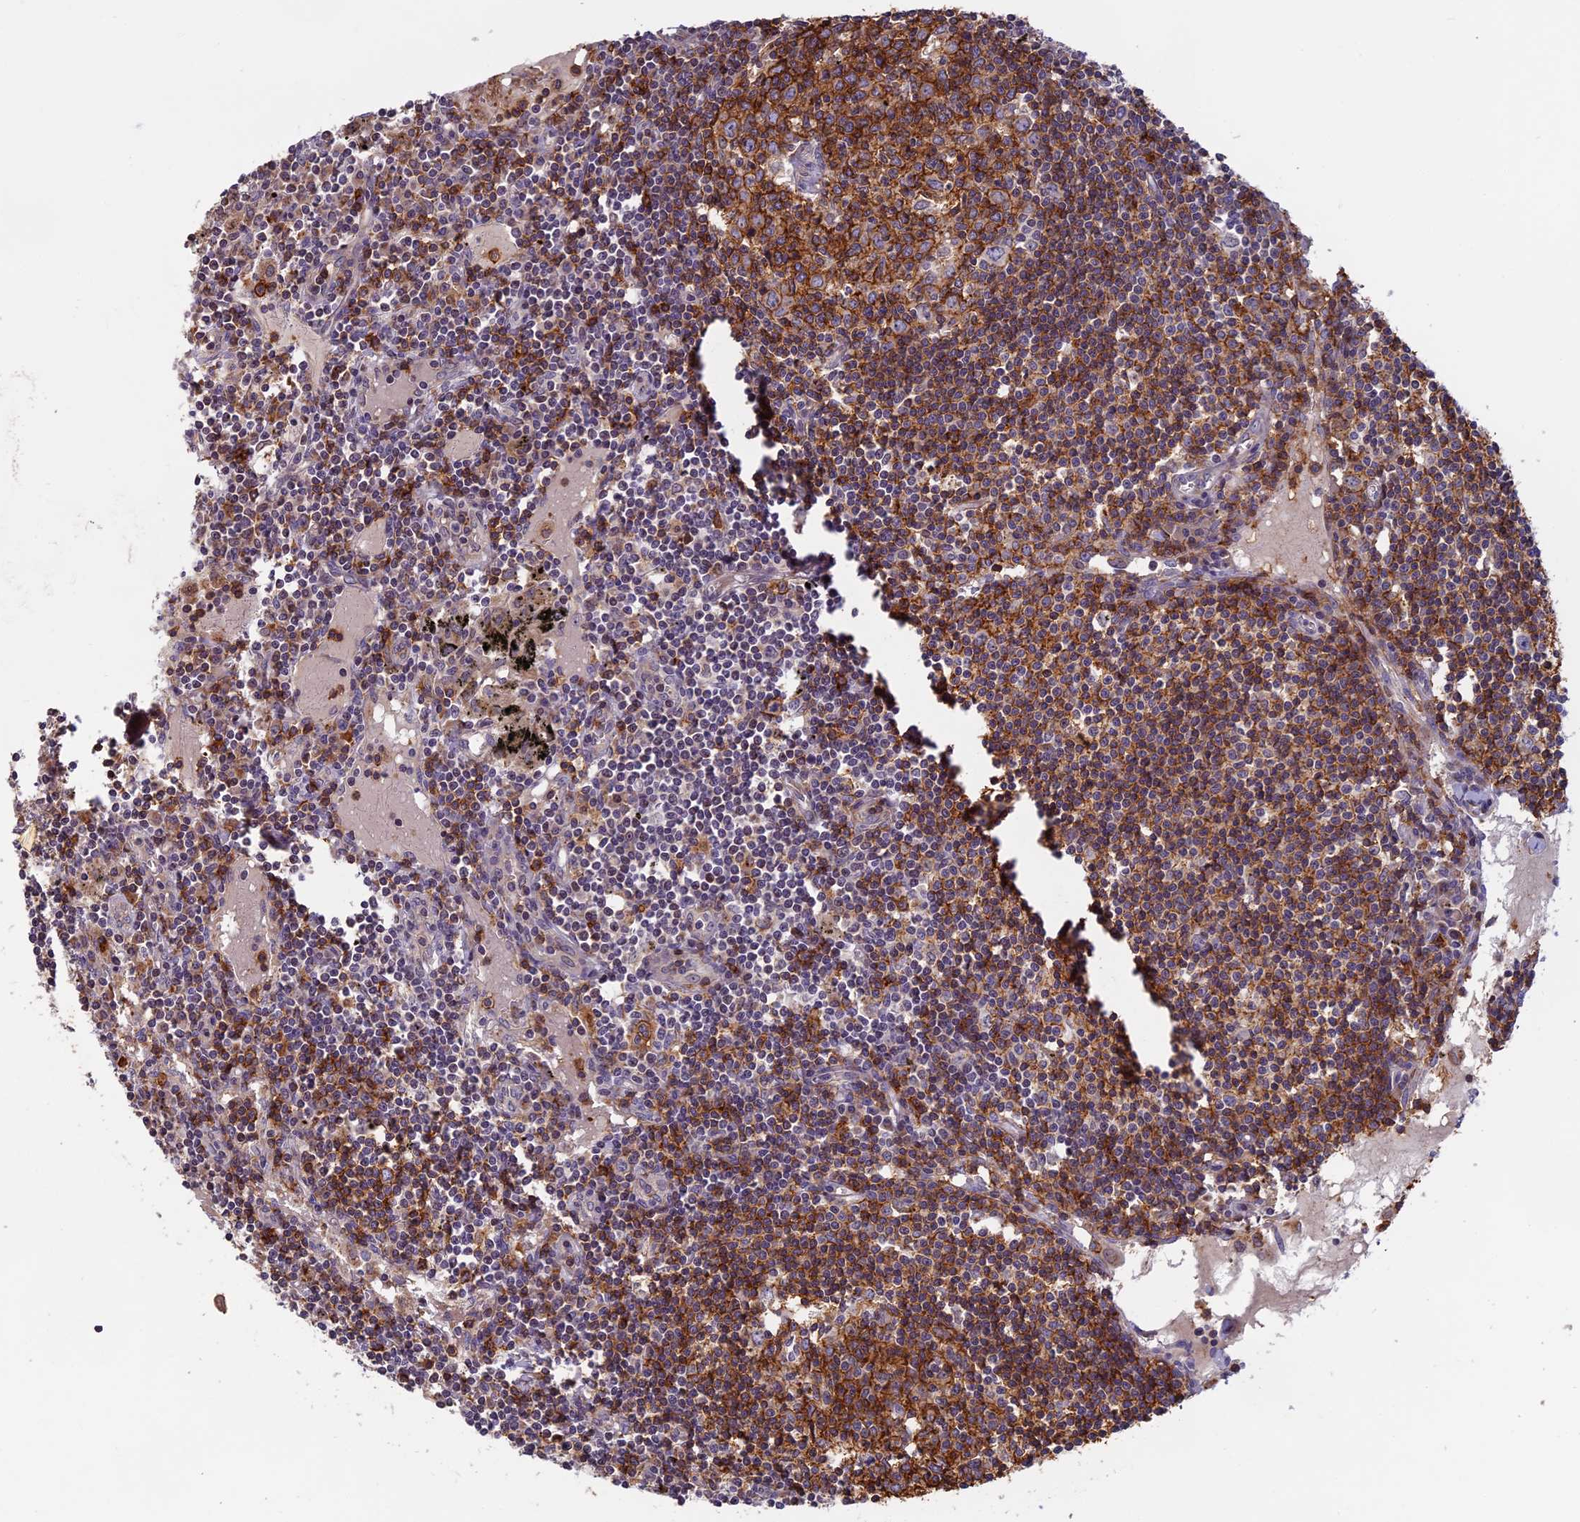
{"staining": {"intensity": "strong", "quantity": ">75%", "location": "cytoplasmic/membranous"}, "tissue": "lymph node", "cell_type": "Germinal center cells", "image_type": "normal", "snomed": [{"axis": "morphology", "description": "Normal tissue, NOS"}, {"axis": "topography", "description": "Lymph node"}], "caption": "Strong cytoplasmic/membranous staining is appreciated in about >75% of germinal center cells in normal lymph node.", "gene": "EDAR", "patient": {"sex": "male", "age": 74}}